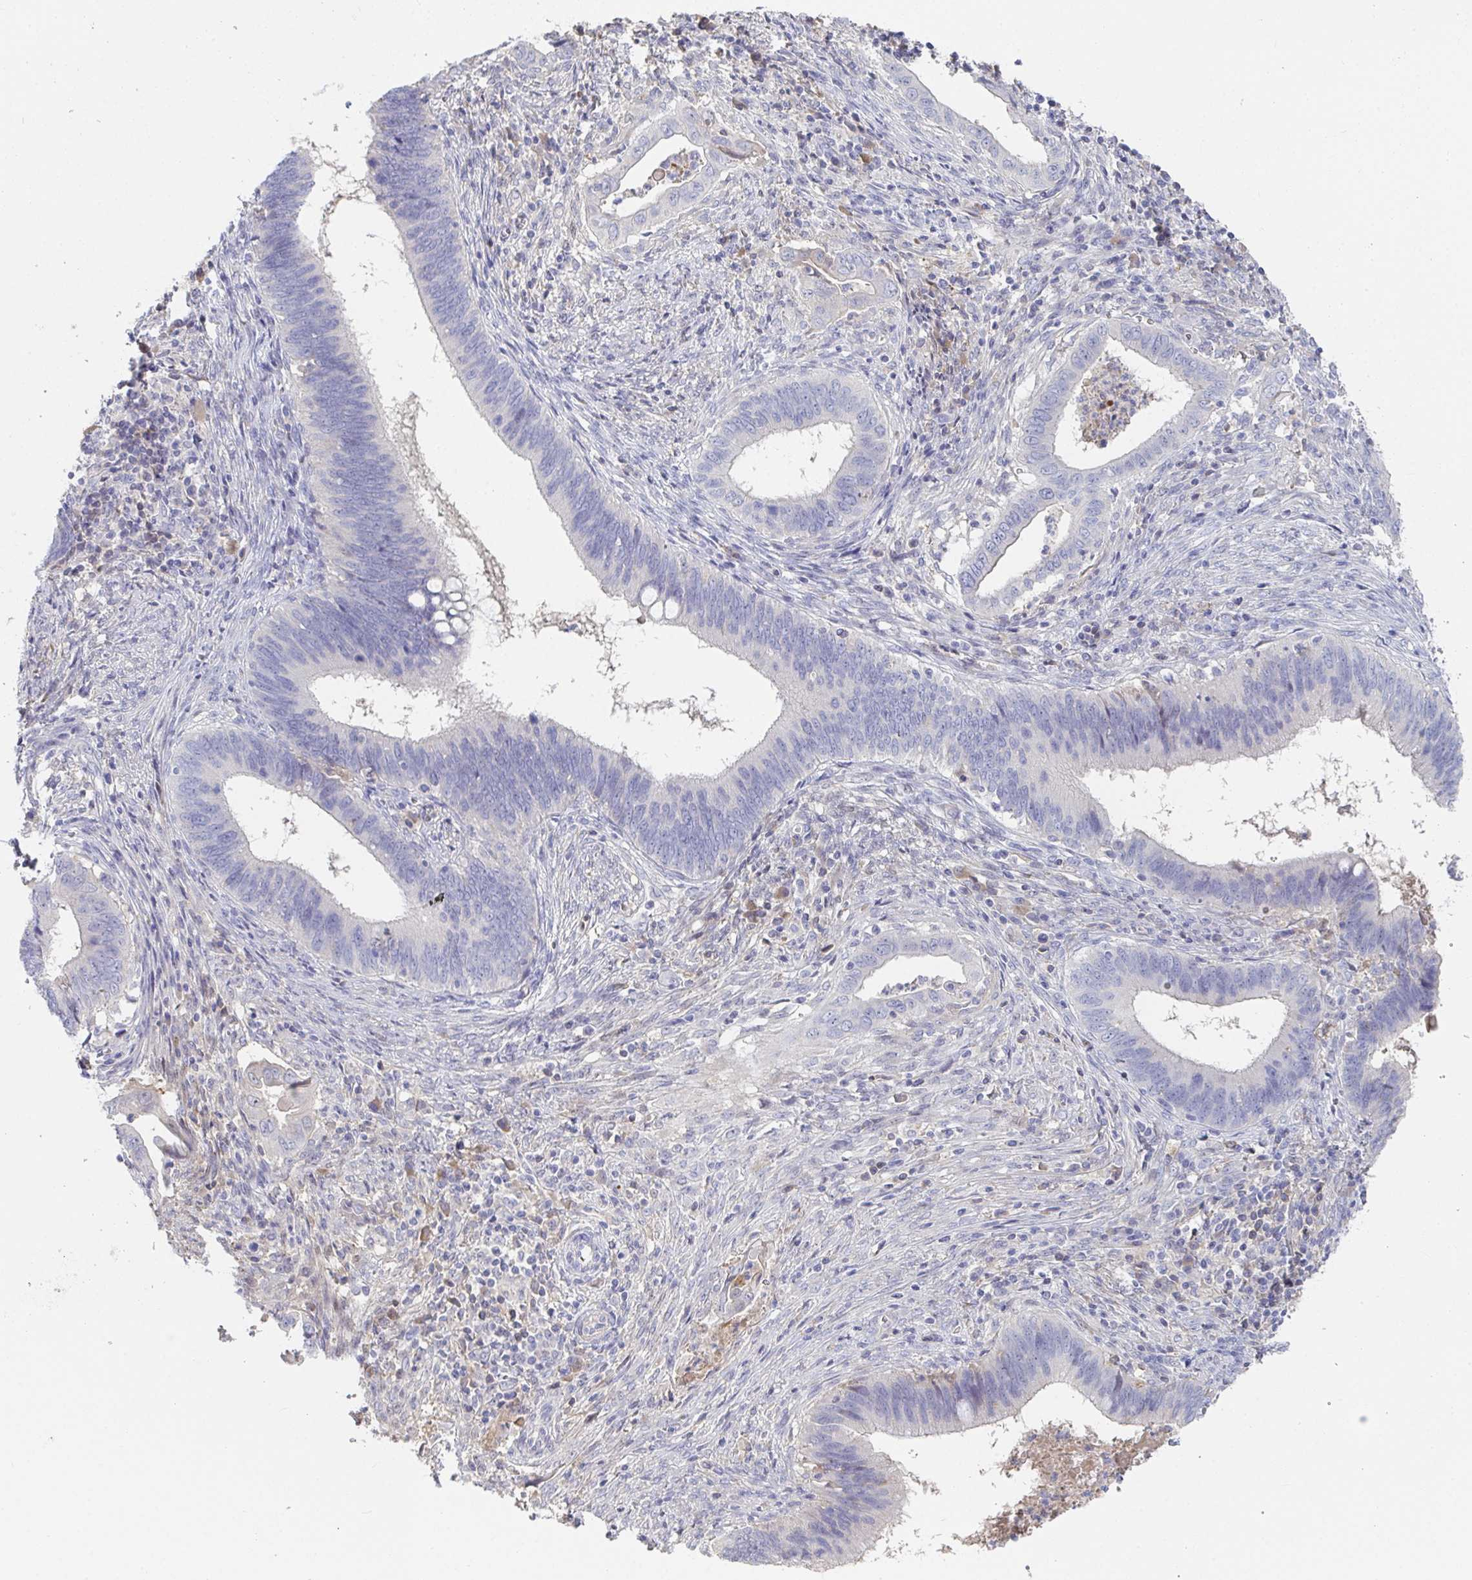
{"staining": {"intensity": "negative", "quantity": "none", "location": "none"}, "tissue": "cervical cancer", "cell_type": "Tumor cells", "image_type": "cancer", "snomed": [{"axis": "morphology", "description": "Adenocarcinoma, NOS"}, {"axis": "topography", "description": "Cervix"}], "caption": "Immunohistochemistry histopathology image of neoplastic tissue: human cervical cancer (adenocarcinoma) stained with DAB demonstrates no significant protein staining in tumor cells. (IHC, brightfield microscopy, high magnification).", "gene": "ANO5", "patient": {"sex": "female", "age": 42}}